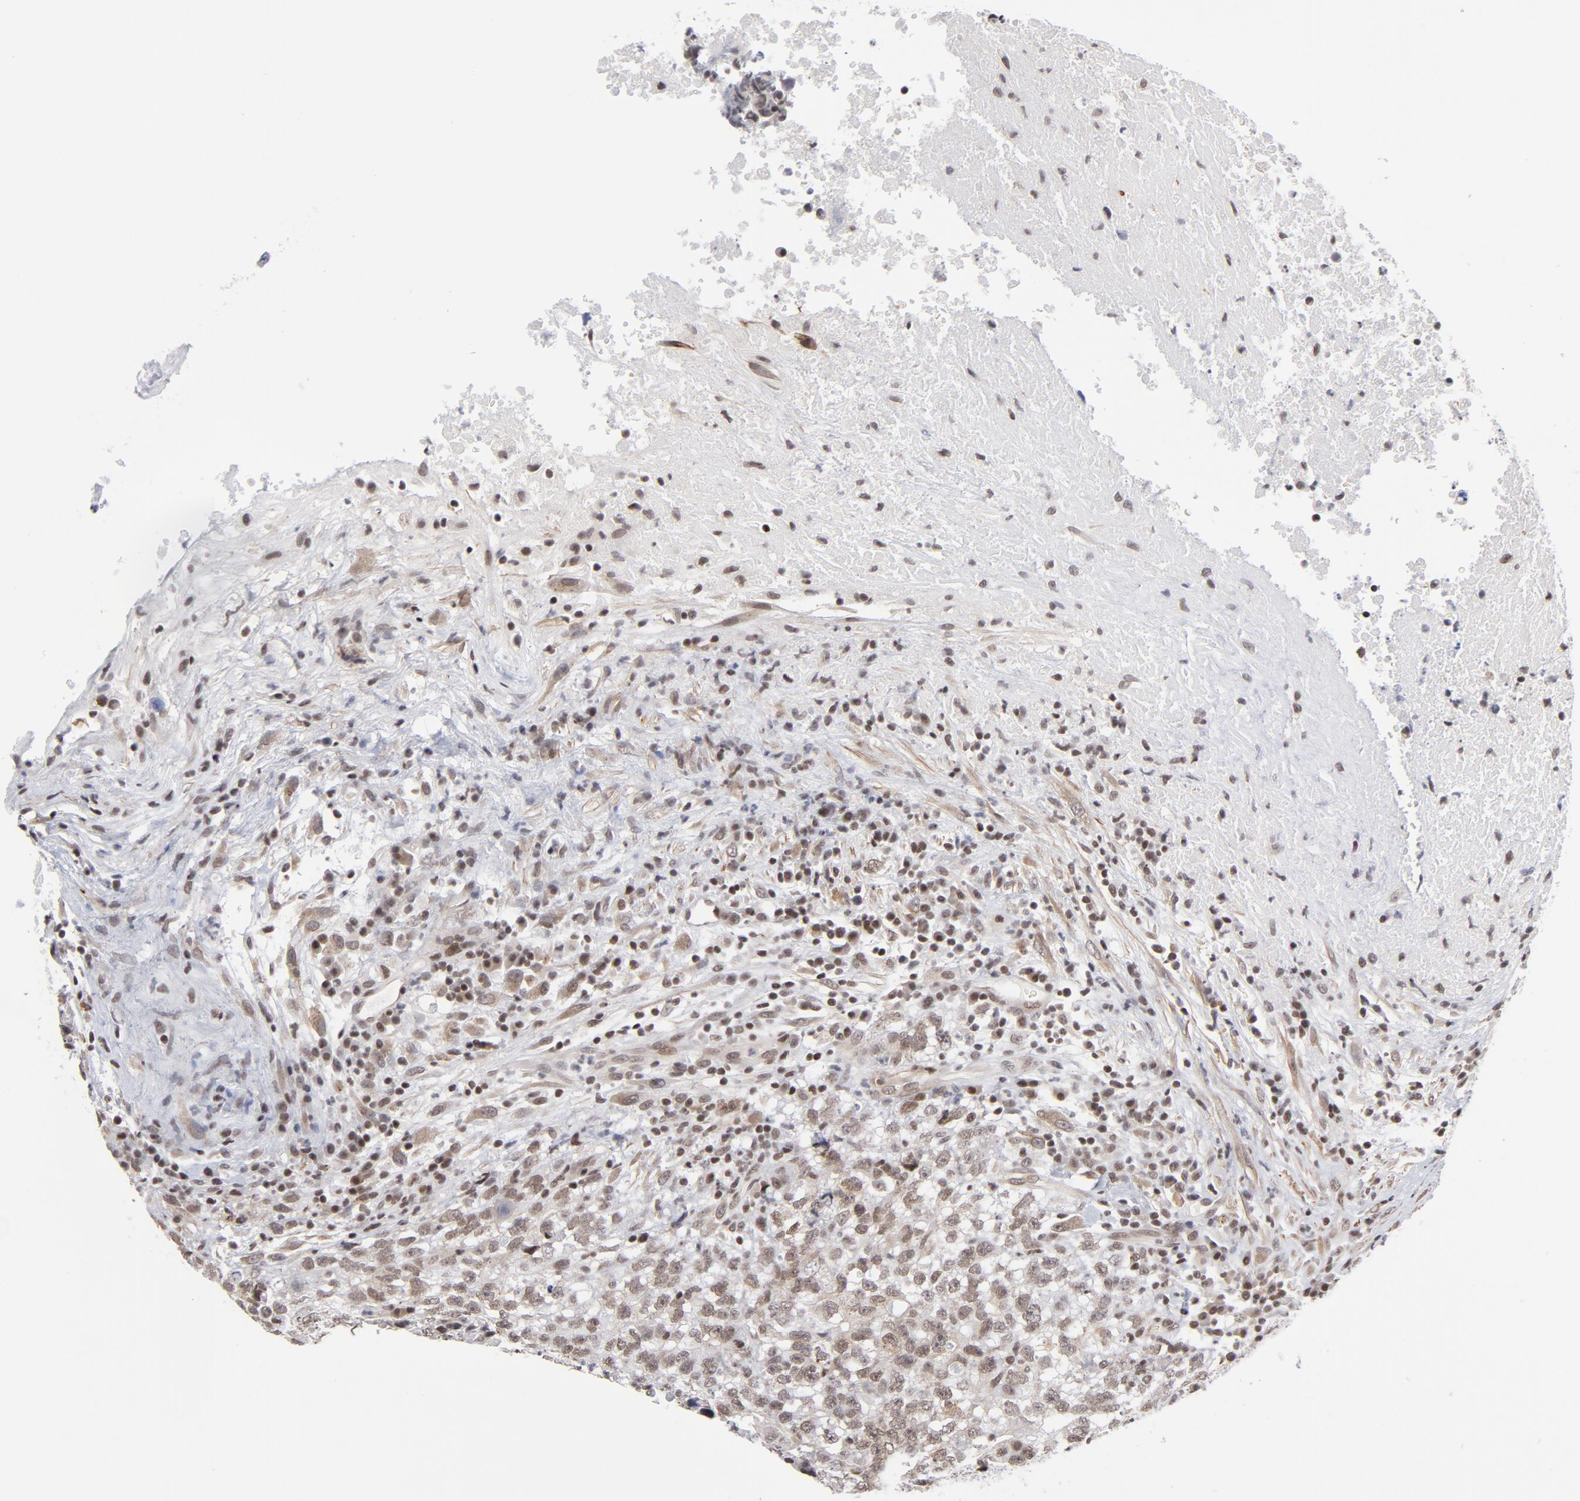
{"staining": {"intensity": "weak", "quantity": ">75%", "location": "cytoplasmic/membranous,nuclear"}, "tissue": "testis cancer", "cell_type": "Tumor cells", "image_type": "cancer", "snomed": [{"axis": "morphology", "description": "Necrosis, NOS"}, {"axis": "morphology", "description": "Carcinoma, Embryonal, NOS"}, {"axis": "topography", "description": "Testis"}], "caption": "A brown stain labels weak cytoplasmic/membranous and nuclear positivity of a protein in human embryonal carcinoma (testis) tumor cells.", "gene": "CTCF", "patient": {"sex": "male", "age": 19}}